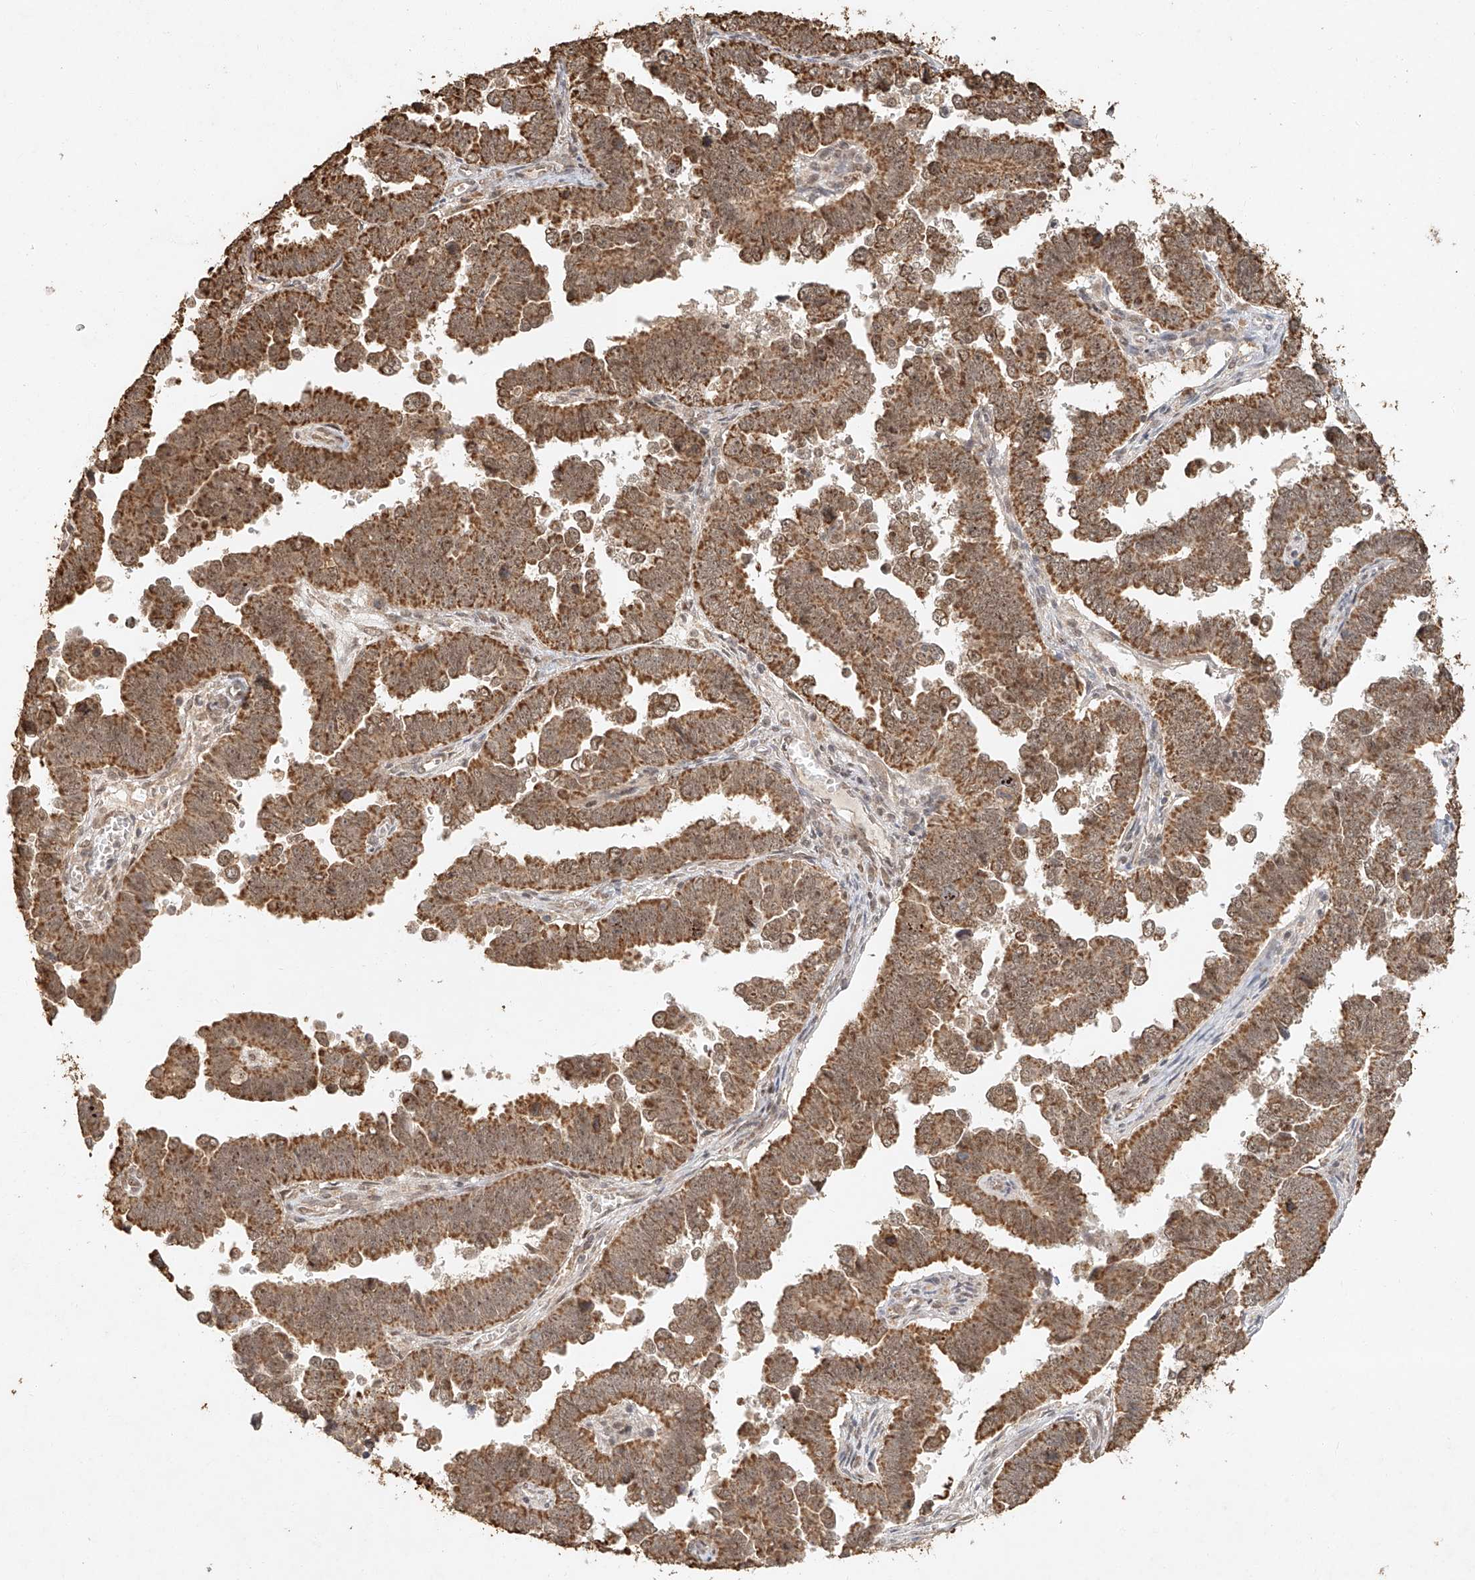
{"staining": {"intensity": "moderate", "quantity": ">75%", "location": "cytoplasmic/membranous"}, "tissue": "endometrial cancer", "cell_type": "Tumor cells", "image_type": "cancer", "snomed": [{"axis": "morphology", "description": "Adenocarcinoma, NOS"}, {"axis": "topography", "description": "Endometrium"}], "caption": "Adenocarcinoma (endometrial) stained with IHC shows moderate cytoplasmic/membranous staining in about >75% of tumor cells.", "gene": "CXorf58", "patient": {"sex": "female", "age": 75}}